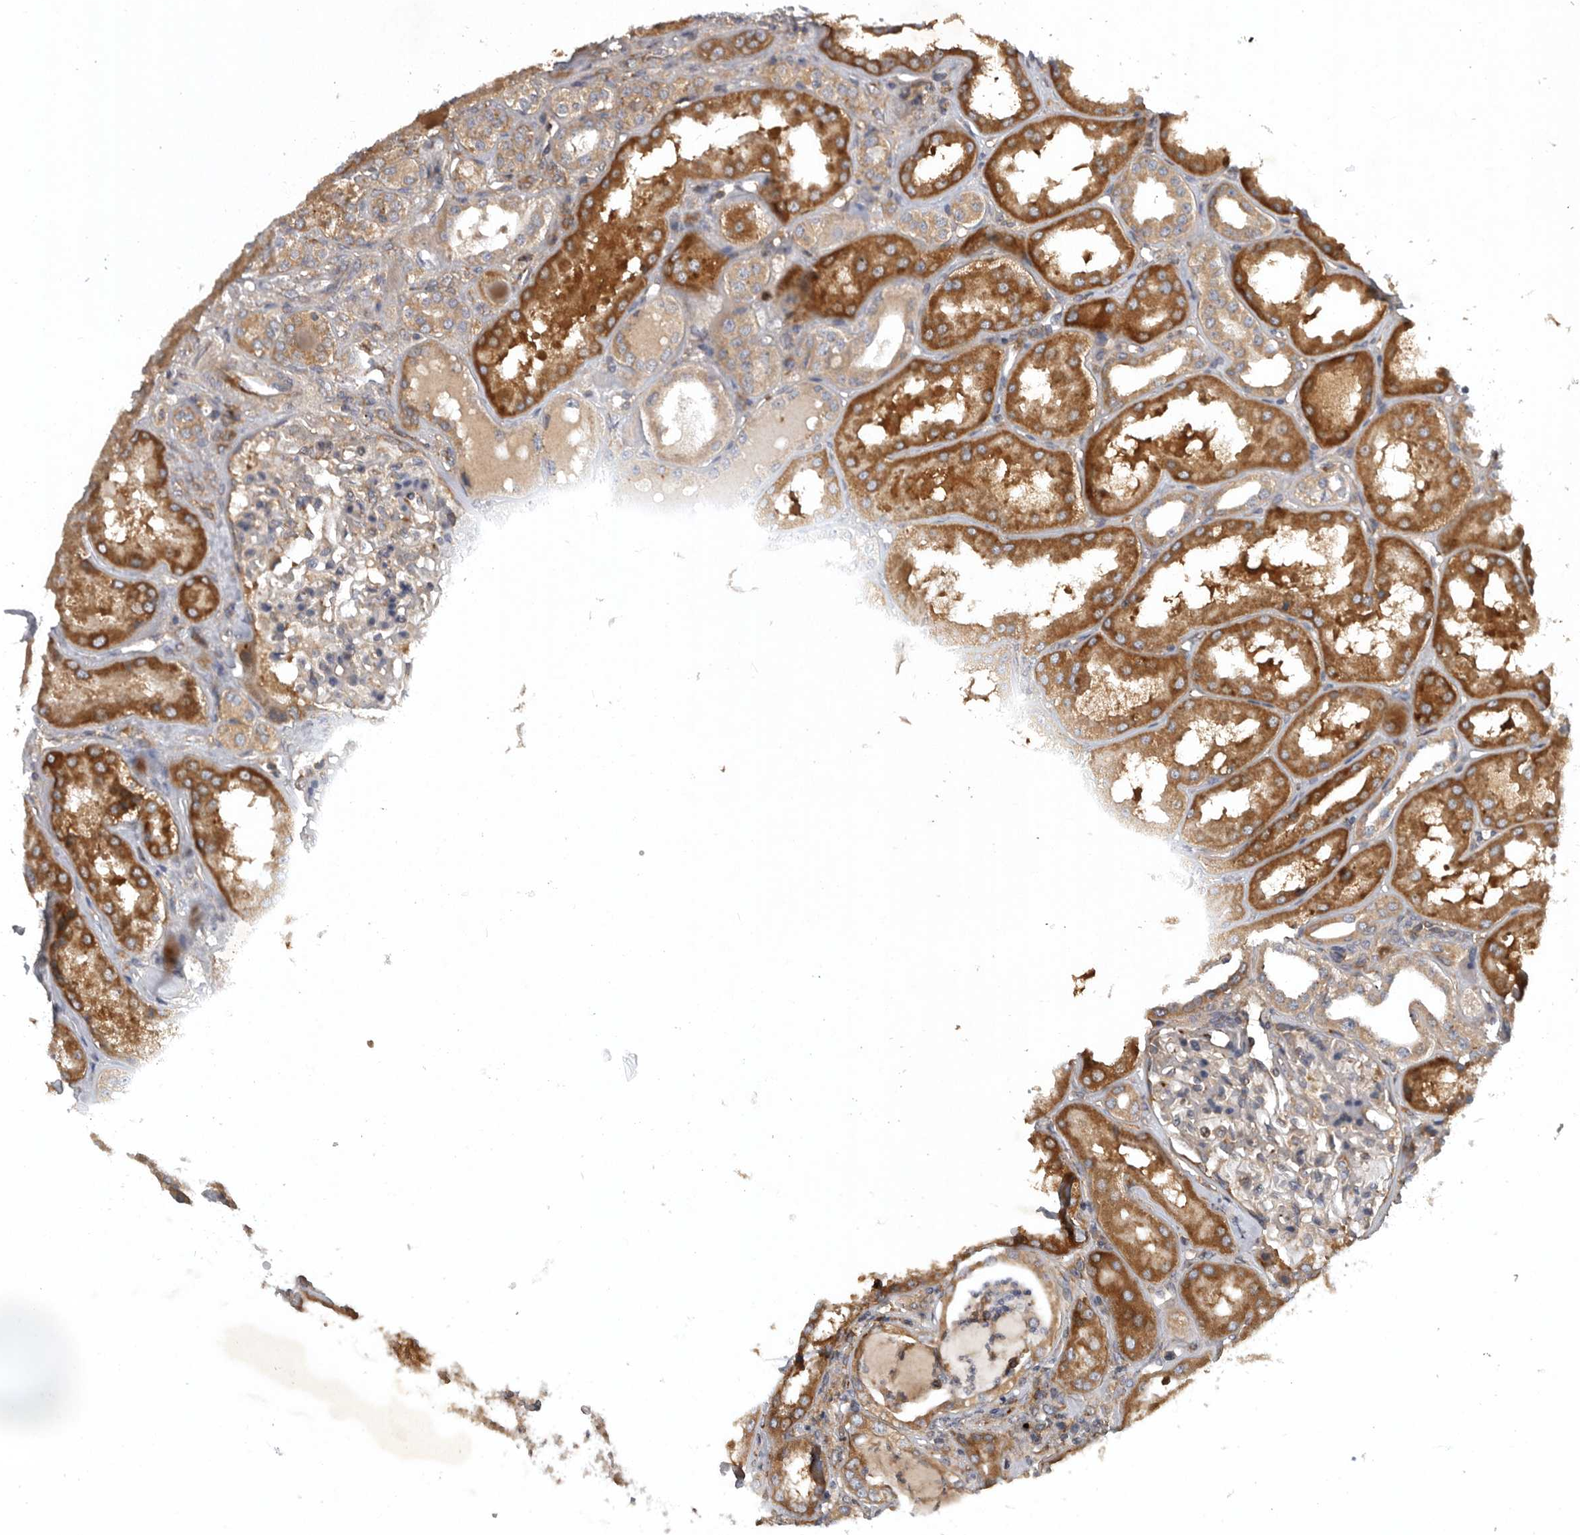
{"staining": {"intensity": "weak", "quantity": "25%-75%", "location": "cytoplasmic/membranous"}, "tissue": "kidney", "cell_type": "Cells in glomeruli", "image_type": "normal", "snomed": [{"axis": "morphology", "description": "Normal tissue, NOS"}, {"axis": "topography", "description": "Kidney"}], "caption": "Weak cytoplasmic/membranous positivity for a protein is present in about 25%-75% of cells in glomeruli of benign kidney using immunohistochemistry.", "gene": "C1orf109", "patient": {"sex": "female", "age": 56}}